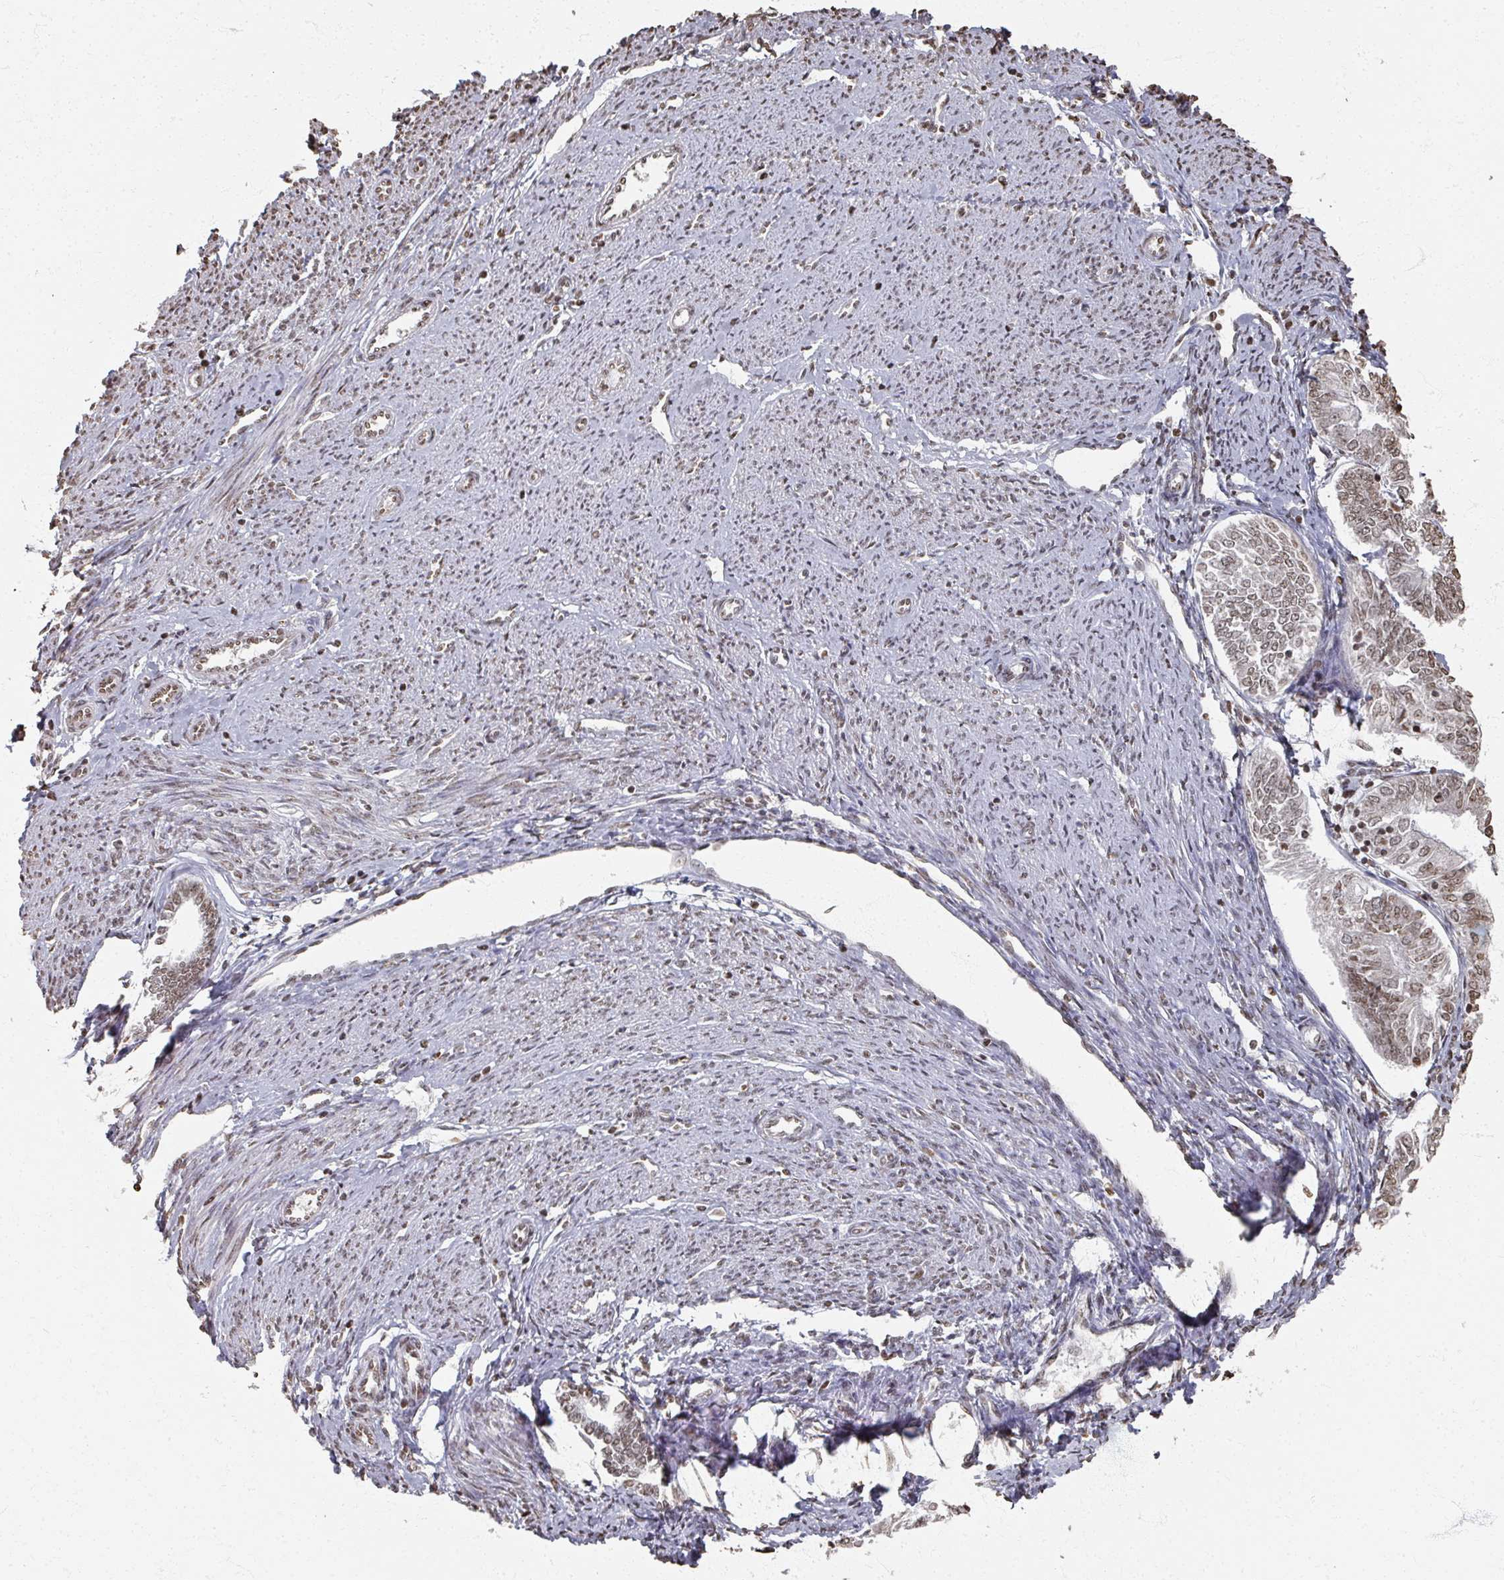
{"staining": {"intensity": "weak", "quantity": ">75%", "location": "nuclear"}, "tissue": "endometrial cancer", "cell_type": "Tumor cells", "image_type": "cancer", "snomed": [{"axis": "morphology", "description": "Adenocarcinoma, NOS"}, {"axis": "topography", "description": "Endometrium"}], "caption": "Immunohistochemical staining of human endometrial cancer (adenocarcinoma) reveals weak nuclear protein expression in approximately >75% of tumor cells.", "gene": "DCUN1D5", "patient": {"sex": "female", "age": 58}}